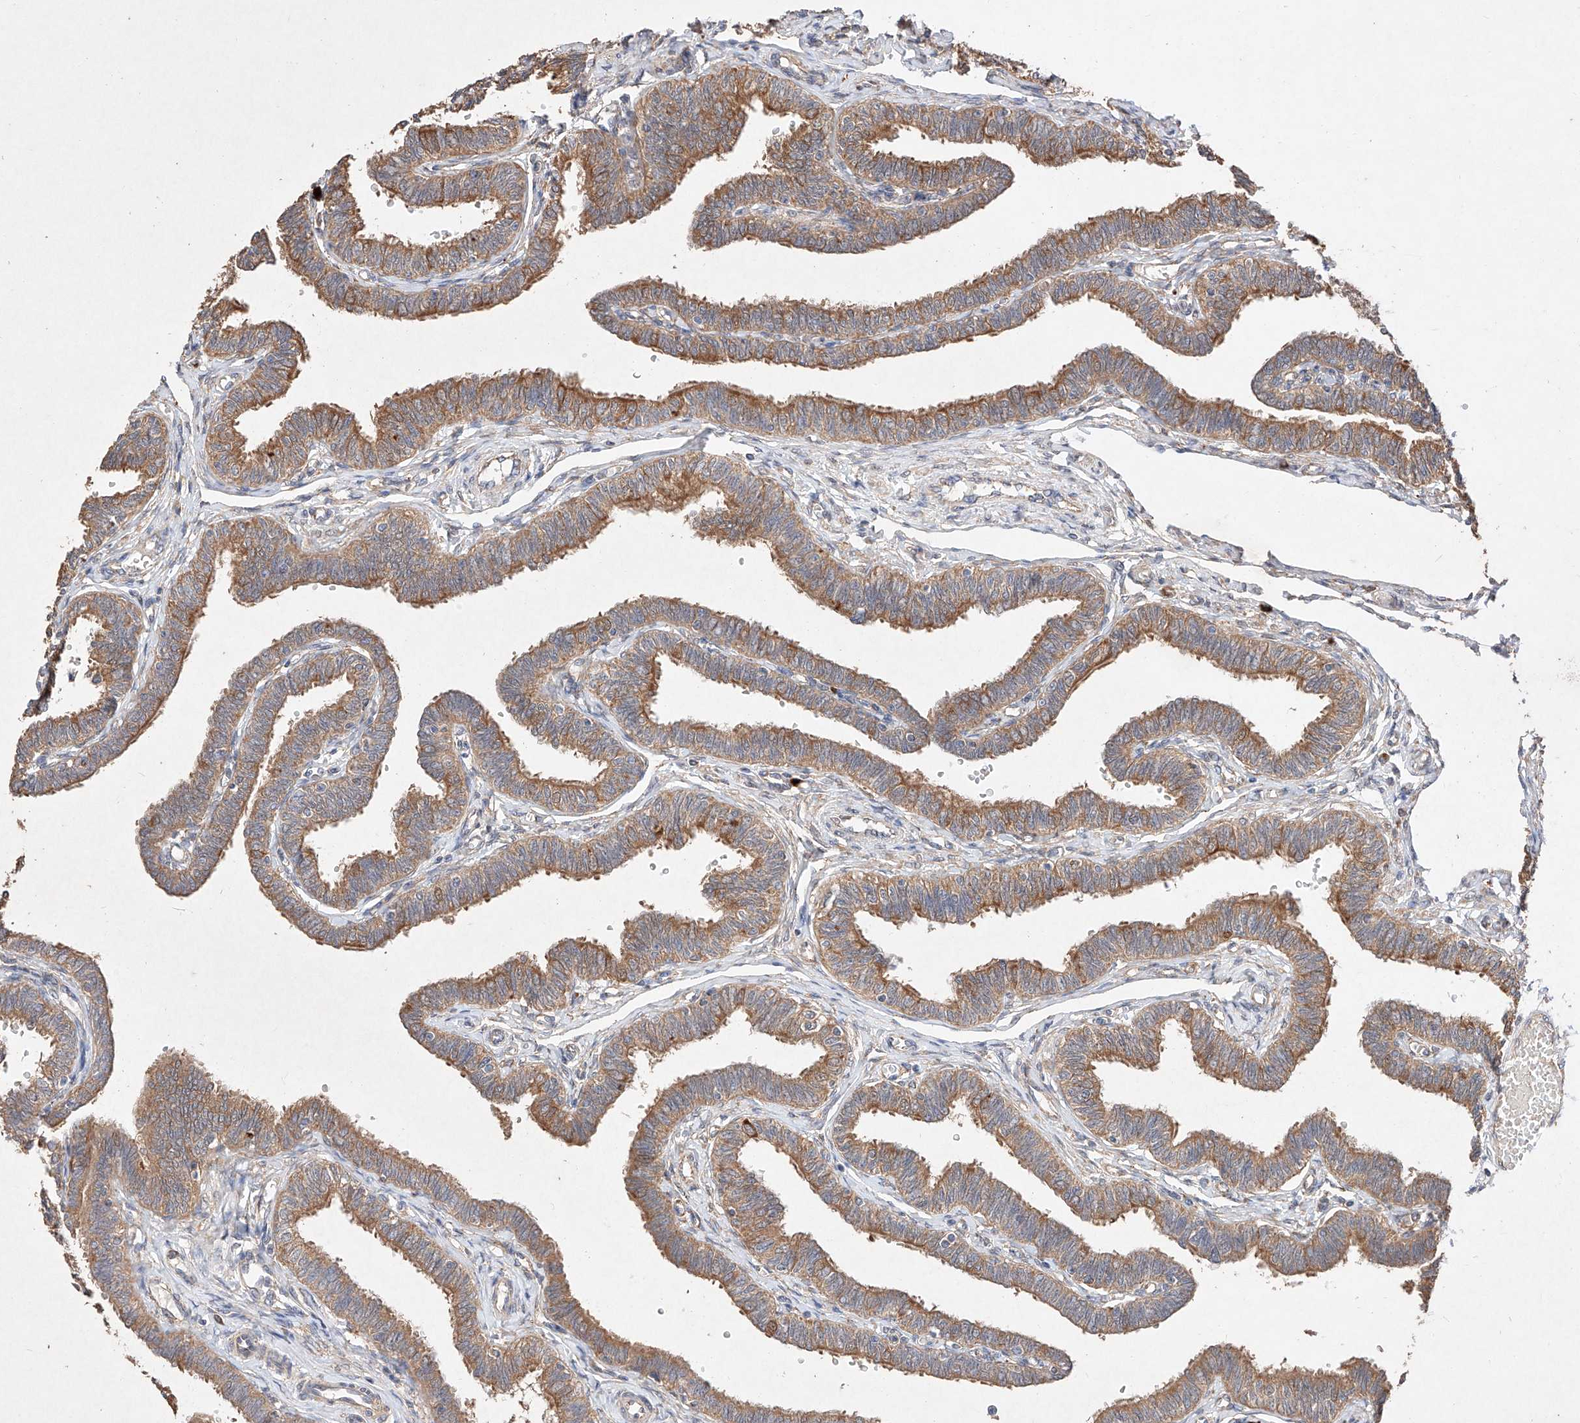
{"staining": {"intensity": "moderate", "quantity": "25%-75%", "location": "cytoplasmic/membranous"}, "tissue": "fallopian tube", "cell_type": "Glandular cells", "image_type": "normal", "snomed": [{"axis": "morphology", "description": "Normal tissue, NOS"}, {"axis": "topography", "description": "Fallopian tube"}, {"axis": "topography", "description": "Ovary"}], "caption": "Brown immunohistochemical staining in unremarkable human fallopian tube reveals moderate cytoplasmic/membranous positivity in approximately 25%-75% of glandular cells. (IHC, brightfield microscopy, high magnification).", "gene": "C6orf62", "patient": {"sex": "female", "age": 23}}